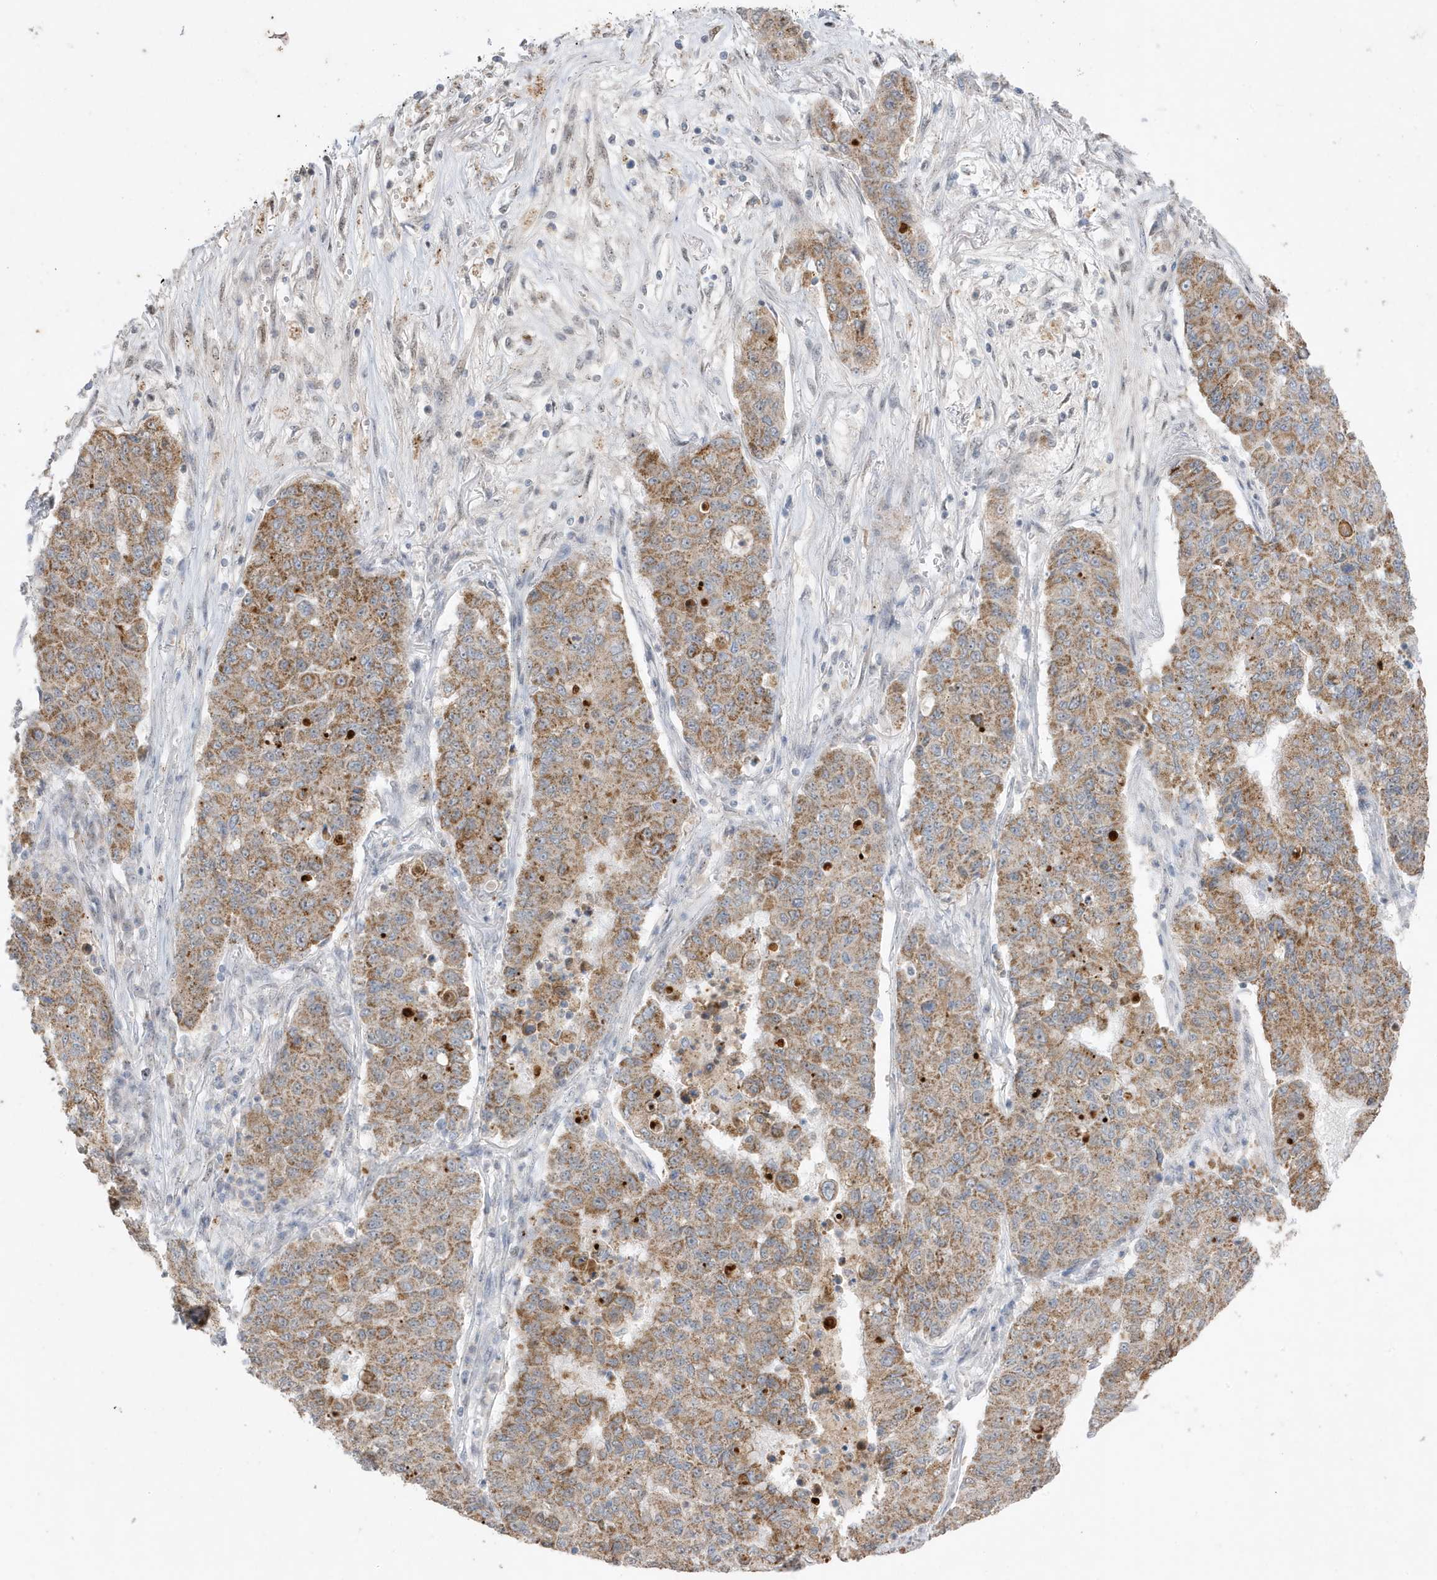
{"staining": {"intensity": "moderate", "quantity": ">75%", "location": "cytoplasmic/membranous"}, "tissue": "lung cancer", "cell_type": "Tumor cells", "image_type": "cancer", "snomed": [{"axis": "morphology", "description": "Squamous cell carcinoma, NOS"}, {"axis": "topography", "description": "Lung"}], "caption": "Moderate cytoplasmic/membranous protein expression is present in approximately >75% of tumor cells in squamous cell carcinoma (lung).", "gene": "FNDC1", "patient": {"sex": "male", "age": 74}}